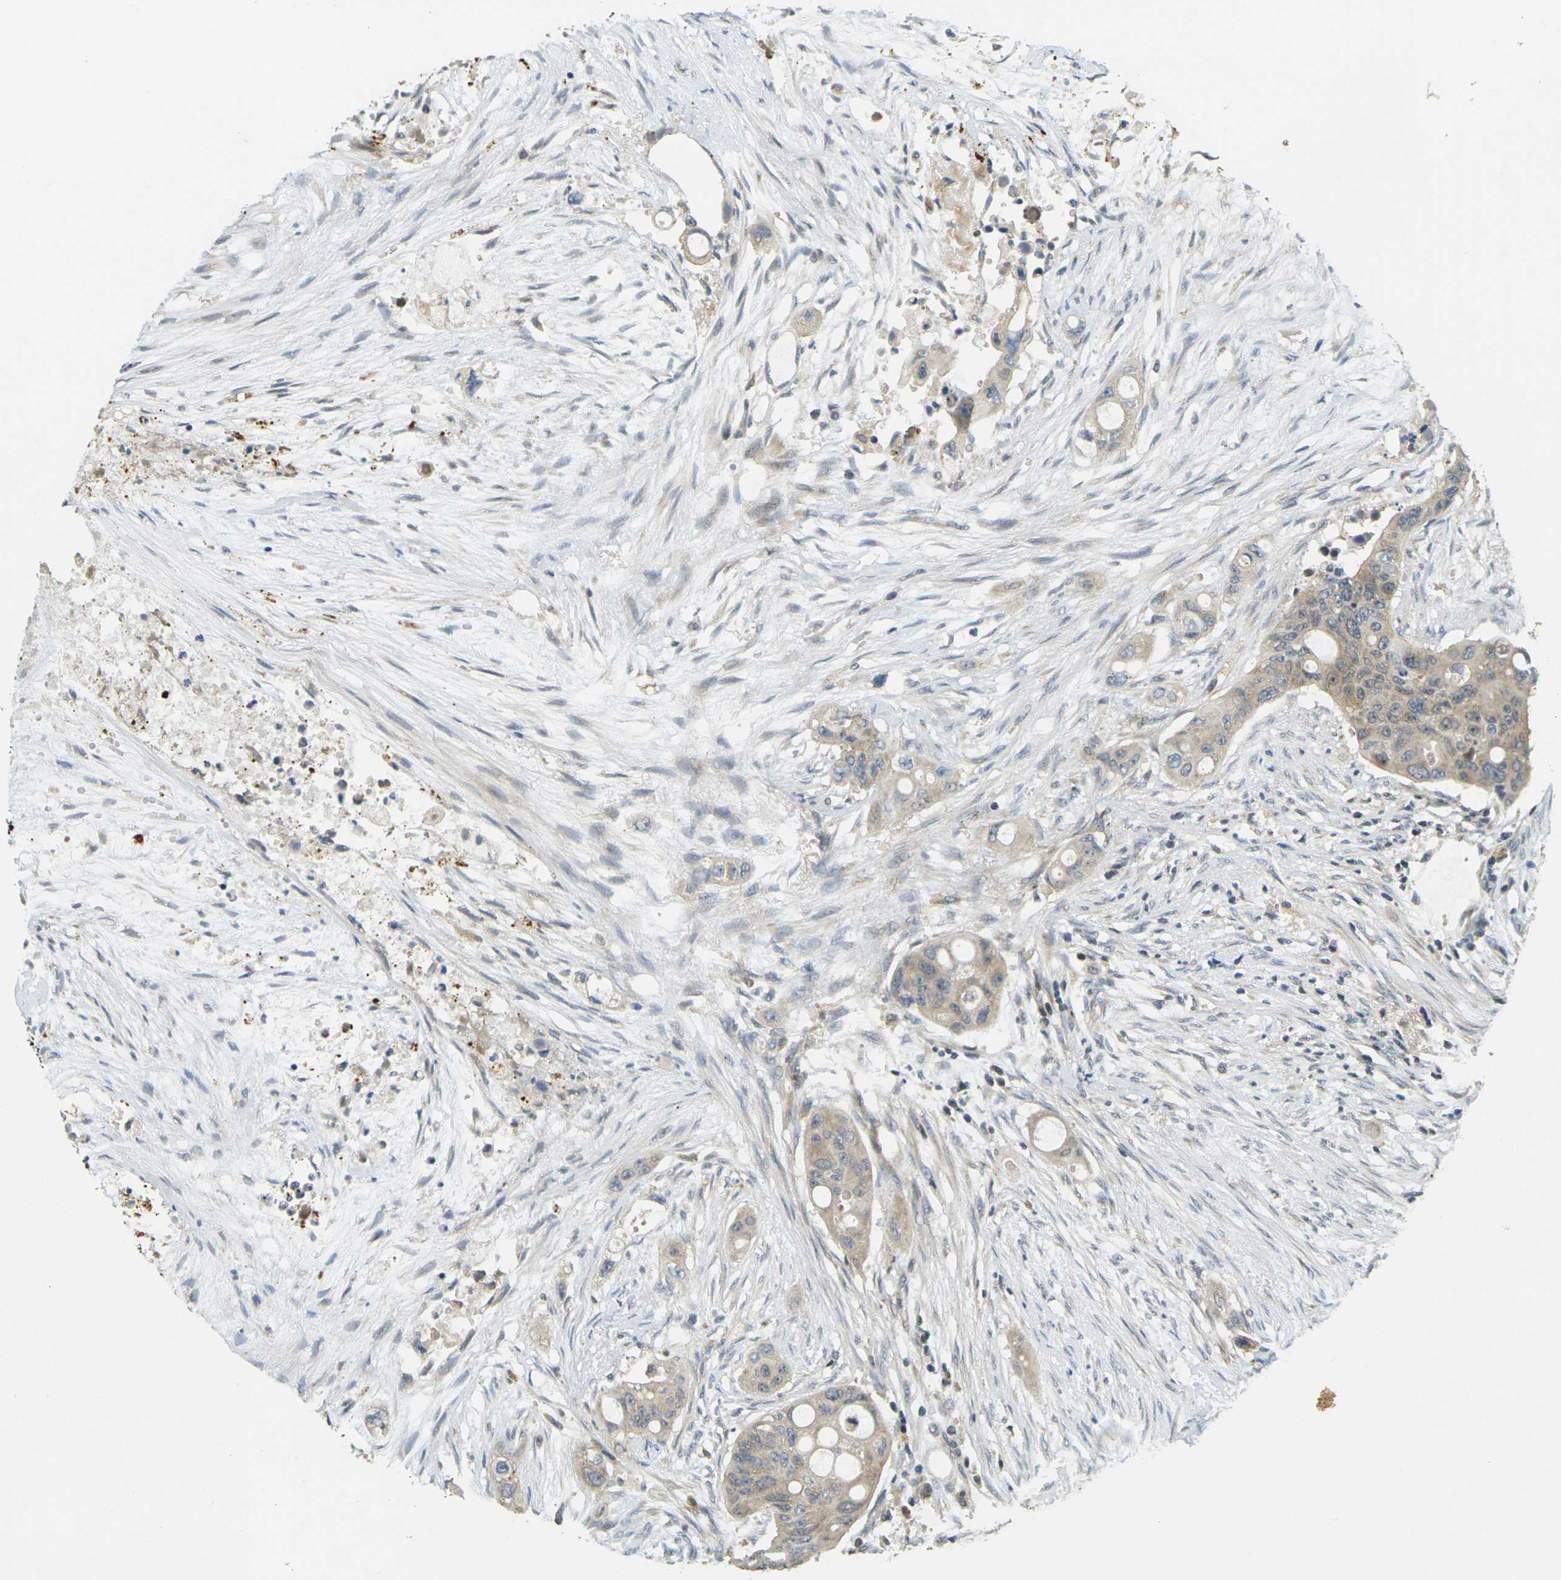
{"staining": {"intensity": "weak", "quantity": ">75%", "location": "cytoplasmic/membranous"}, "tissue": "colorectal cancer", "cell_type": "Tumor cells", "image_type": "cancer", "snomed": [{"axis": "morphology", "description": "Adenocarcinoma, NOS"}, {"axis": "topography", "description": "Colon"}], "caption": "Weak cytoplasmic/membranous expression for a protein is present in about >75% of tumor cells of colorectal cancer using immunohistochemistry (IHC).", "gene": "KLHL8", "patient": {"sex": "female", "age": 57}}